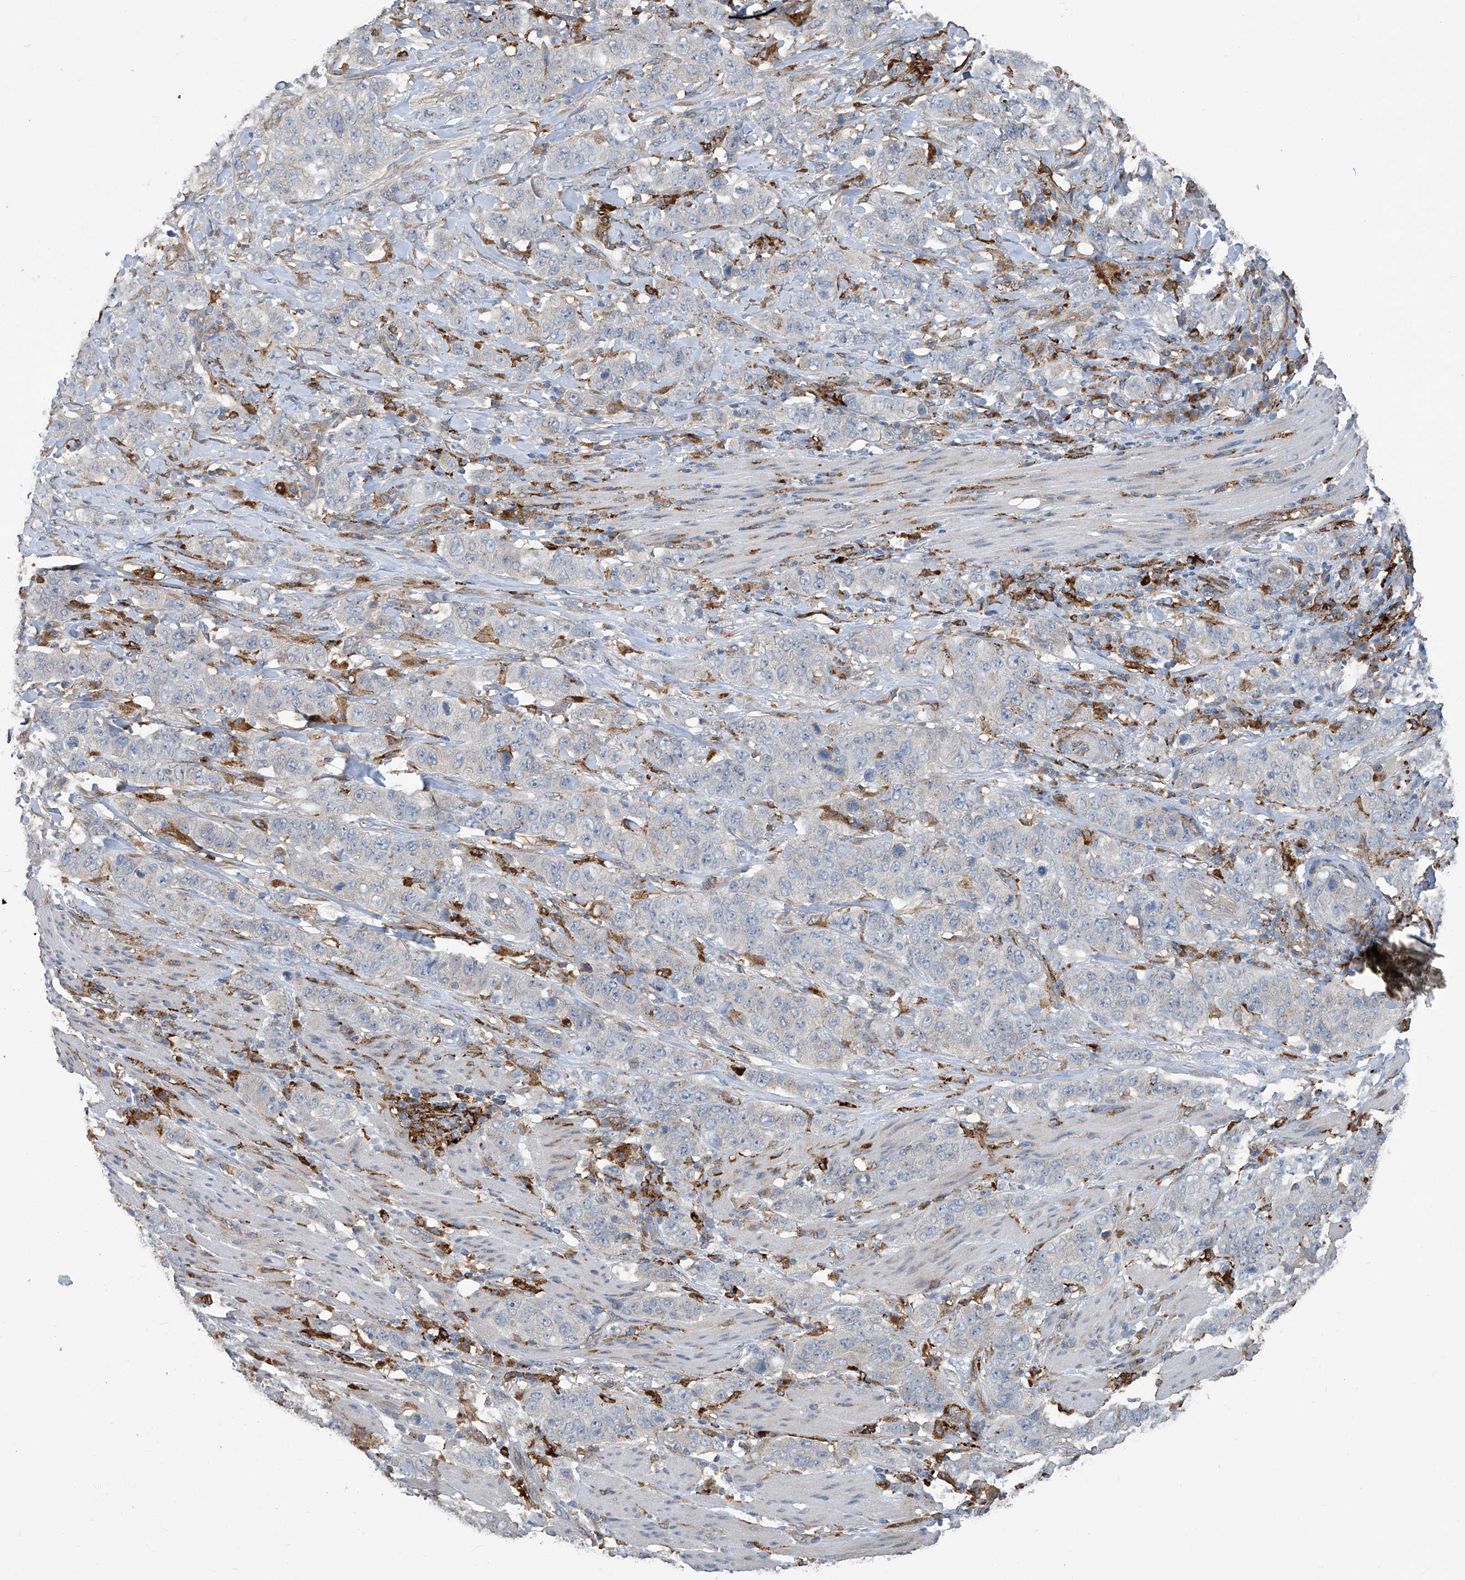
{"staining": {"intensity": "negative", "quantity": "none", "location": "none"}, "tissue": "stomach cancer", "cell_type": "Tumor cells", "image_type": "cancer", "snomed": [{"axis": "morphology", "description": "Adenocarcinoma, NOS"}, {"axis": "topography", "description": "Stomach"}], "caption": "Adenocarcinoma (stomach) was stained to show a protein in brown. There is no significant staining in tumor cells. (DAB (3,3'-diaminobenzidine) immunohistochemistry visualized using brightfield microscopy, high magnification).", "gene": "FAM167A", "patient": {"sex": "male", "age": 48}}